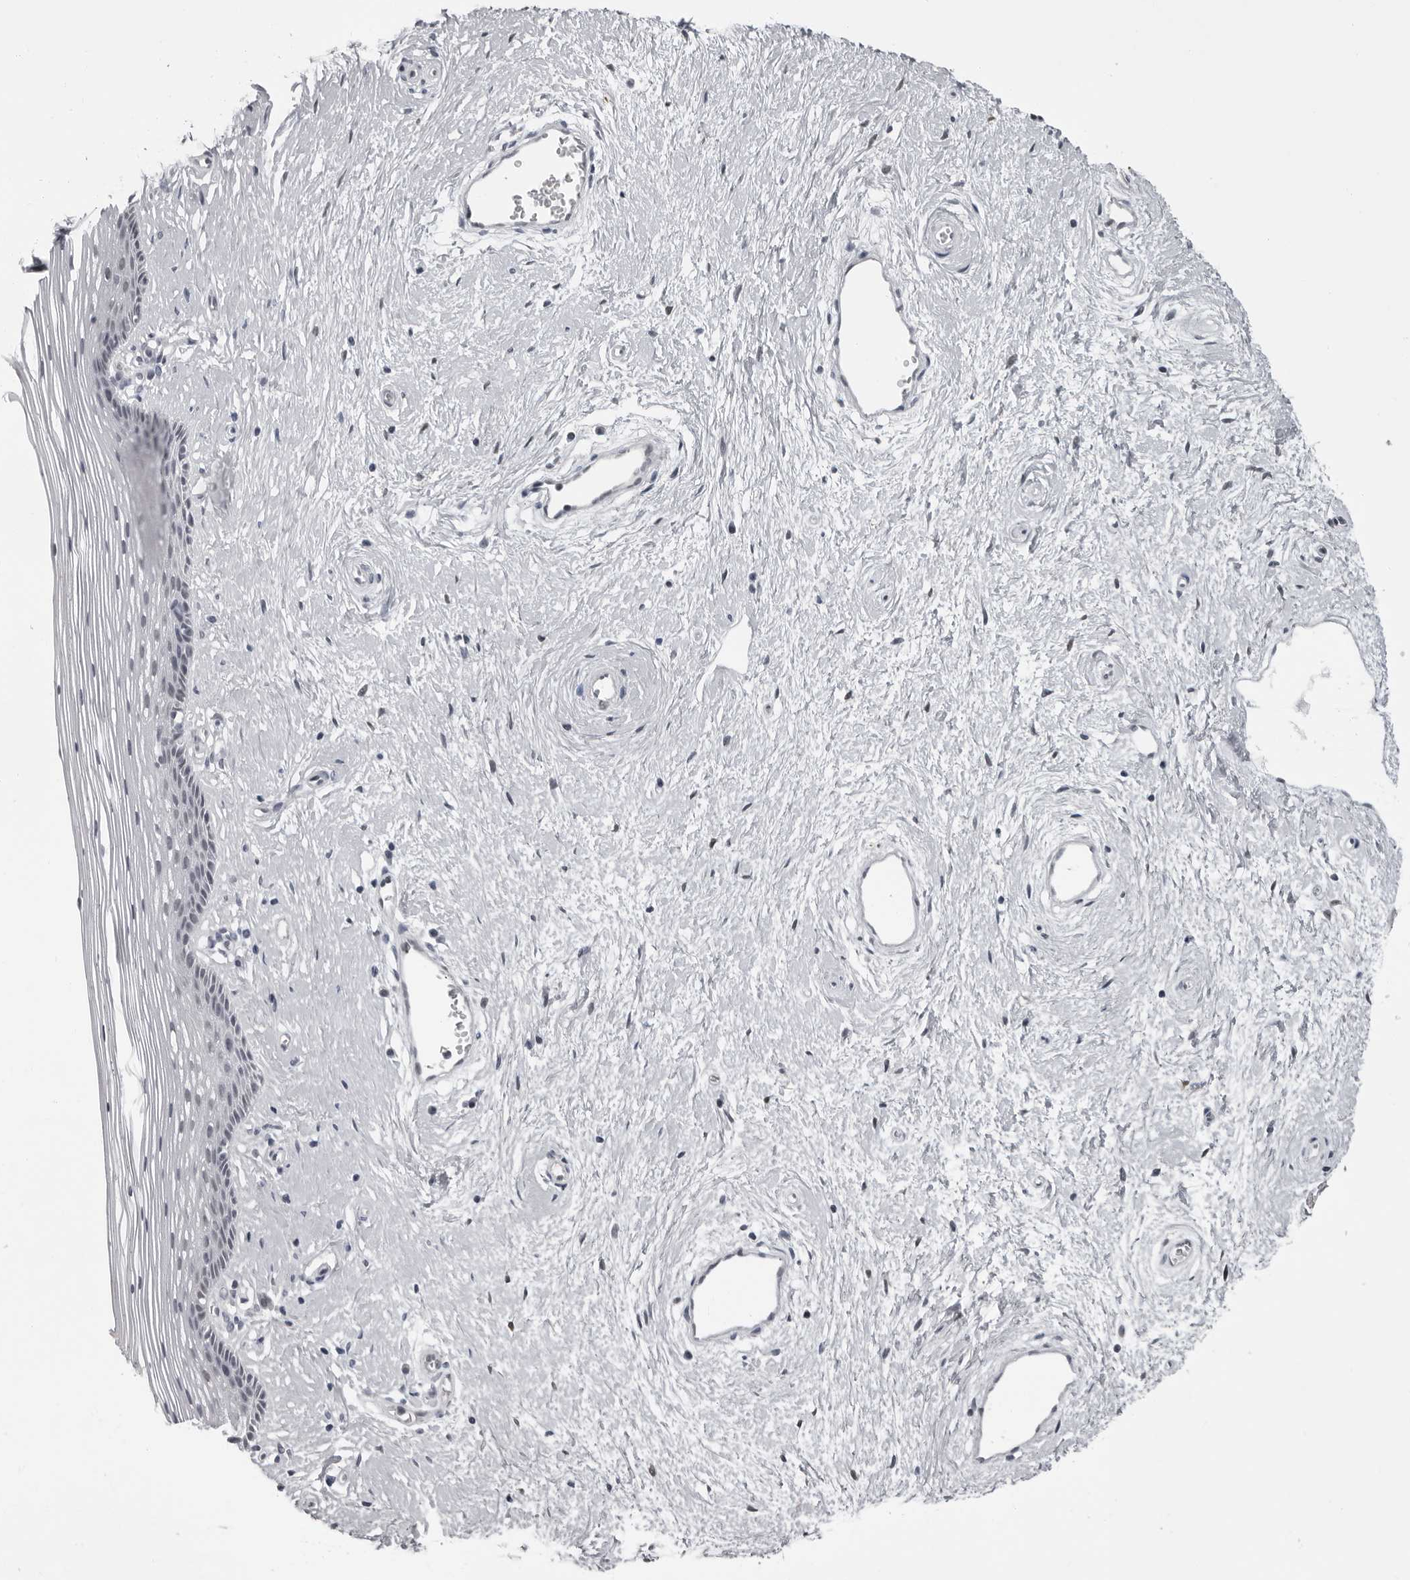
{"staining": {"intensity": "negative", "quantity": "none", "location": "none"}, "tissue": "vagina", "cell_type": "Squamous epithelial cells", "image_type": "normal", "snomed": [{"axis": "morphology", "description": "Normal tissue, NOS"}, {"axis": "topography", "description": "Vagina"}], "caption": "This is an IHC histopathology image of normal vagina. There is no positivity in squamous epithelial cells.", "gene": "LZIC", "patient": {"sex": "female", "age": 46}}